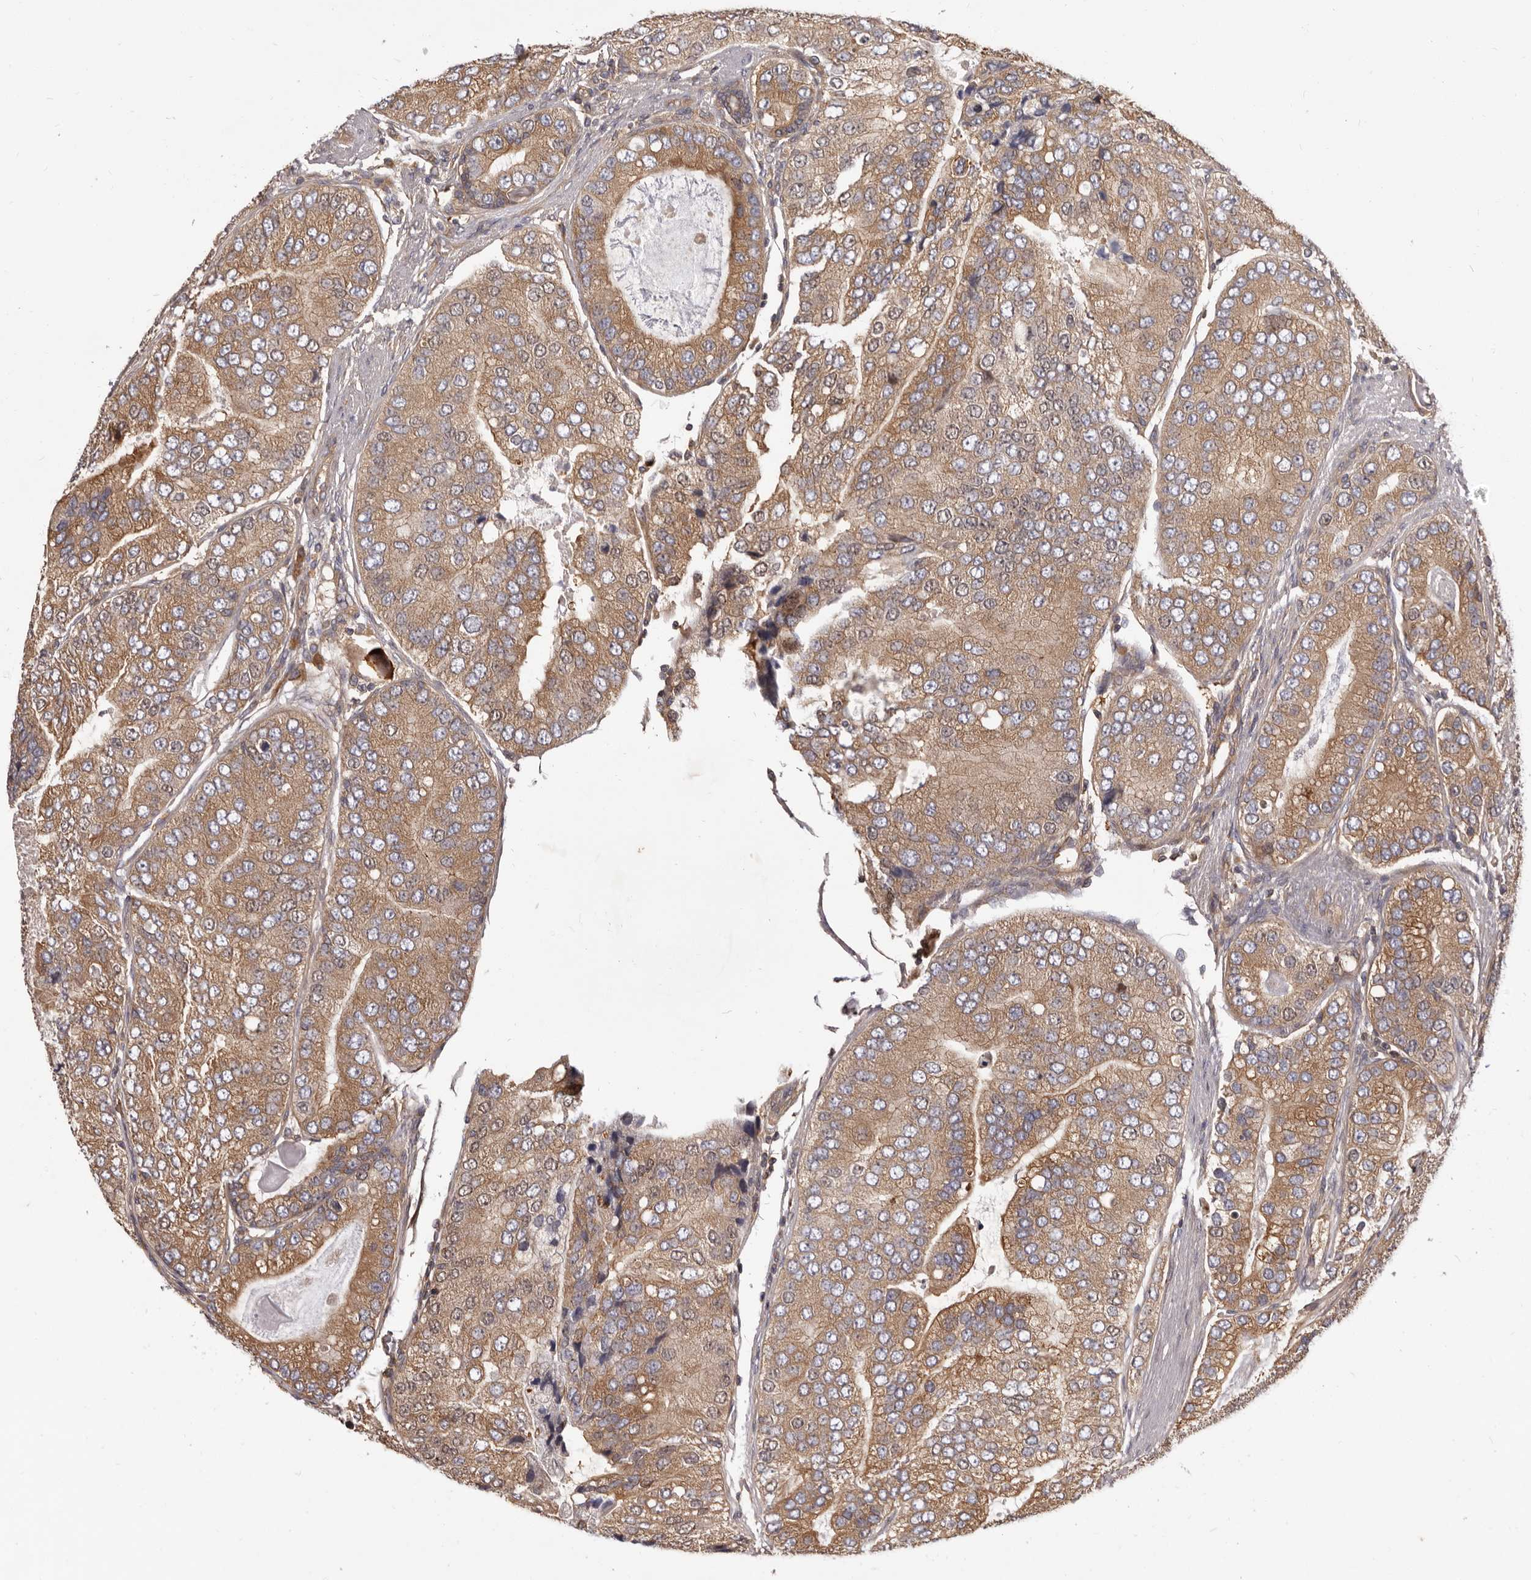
{"staining": {"intensity": "moderate", "quantity": ">75%", "location": "cytoplasmic/membranous"}, "tissue": "prostate cancer", "cell_type": "Tumor cells", "image_type": "cancer", "snomed": [{"axis": "morphology", "description": "Adenocarcinoma, High grade"}, {"axis": "topography", "description": "Prostate"}], "caption": "Moderate cytoplasmic/membranous positivity for a protein is identified in about >75% of tumor cells of prostate cancer using immunohistochemistry.", "gene": "ADAMTS20", "patient": {"sex": "male", "age": 70}}